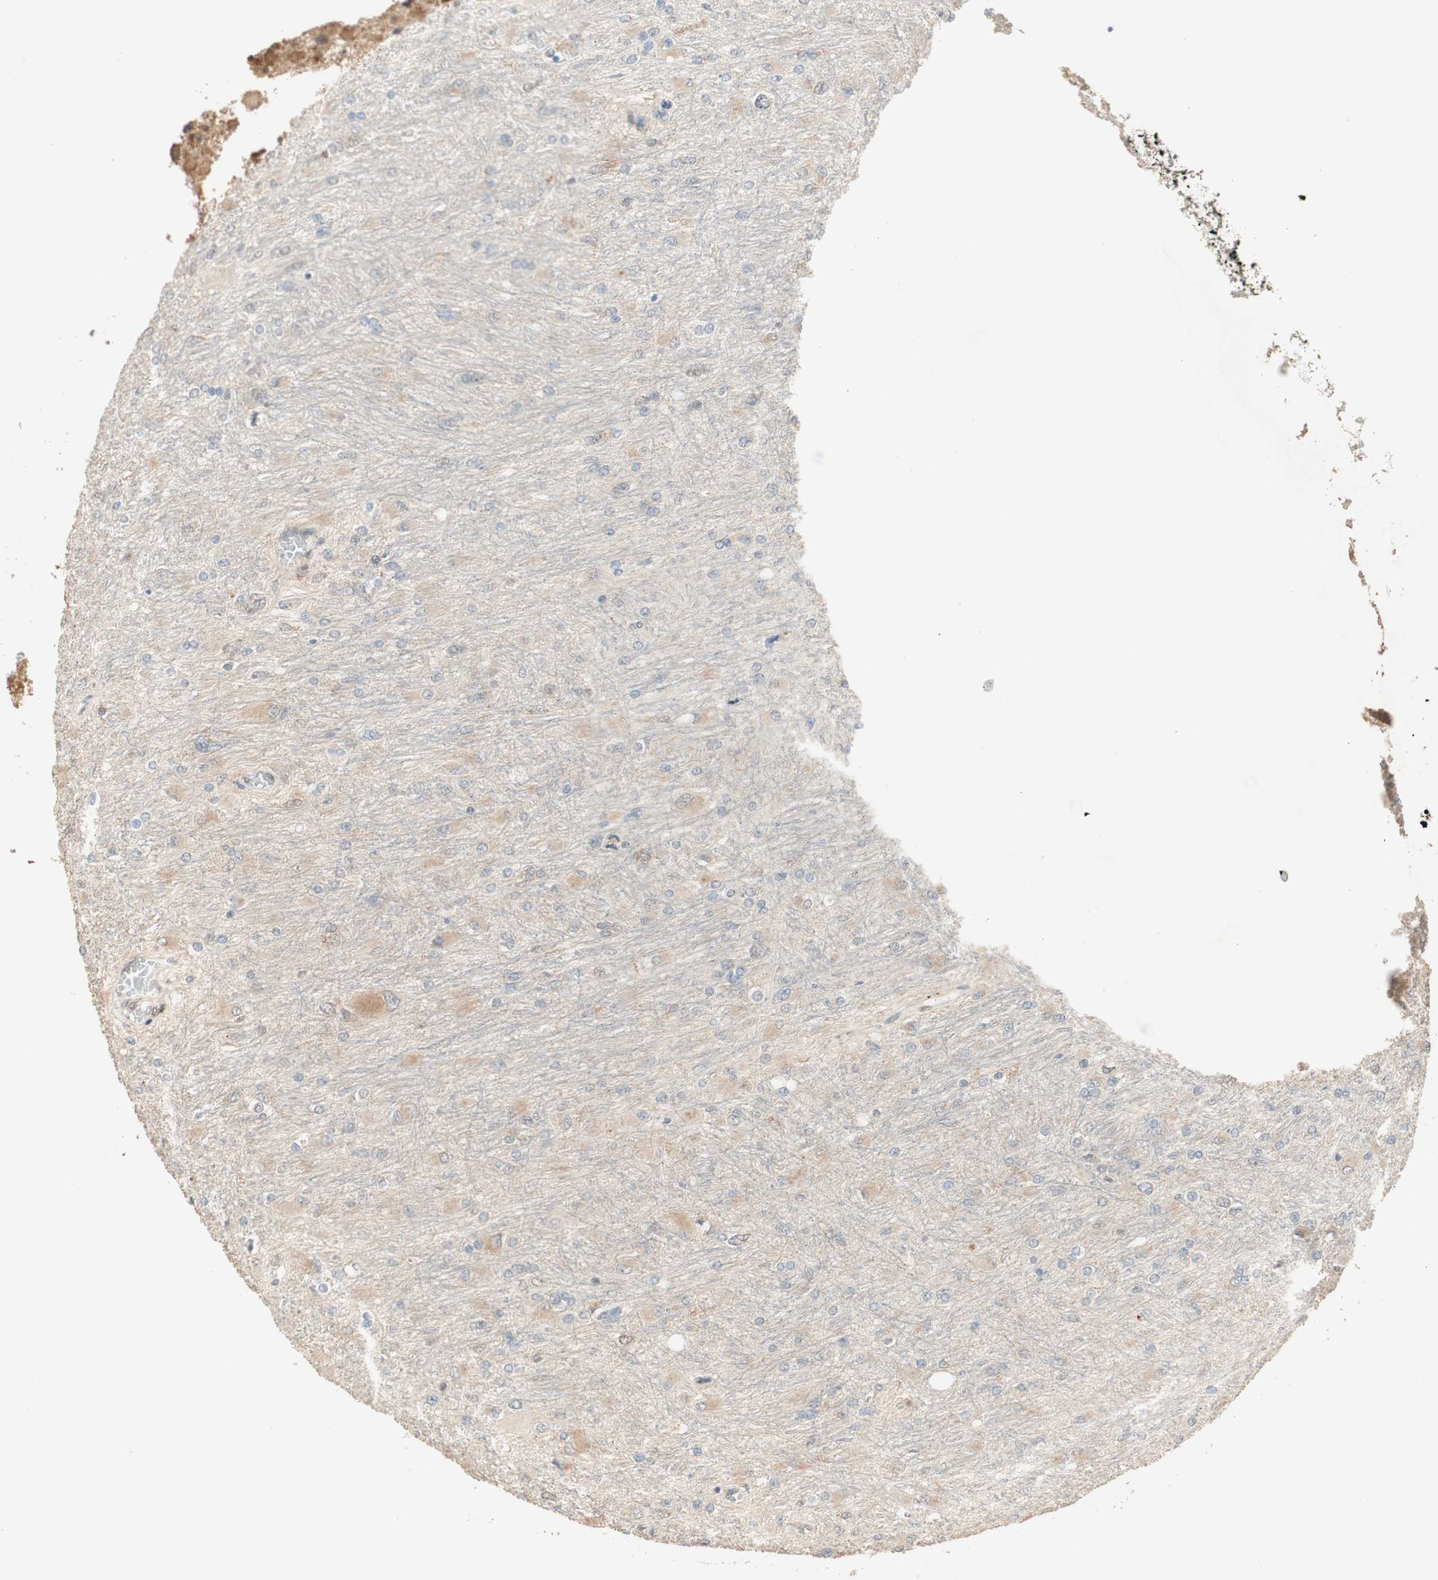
{"staining": {"intensity": "weak", "quantity": "25%-75%", "location": "cytoplasmic/membranous"}, "tissue": "glioma", "cell_type": "Tumor cells", "image_type": "cancer", "snomed": [{"axis": "morphology", "description": "Glioma, malignant, High grade"}, {"axis": "topography", "description": "Cerebral cortex"}], "caption": "High-grade glioma (malignant) was stained to show a protein in brown. There is low levels of weak cytoplasmic/membranous expression in approximately 25%-75% of tumor cells.", "gene": "FOXP1", "patient": {"sex": "female", "age": 36}}